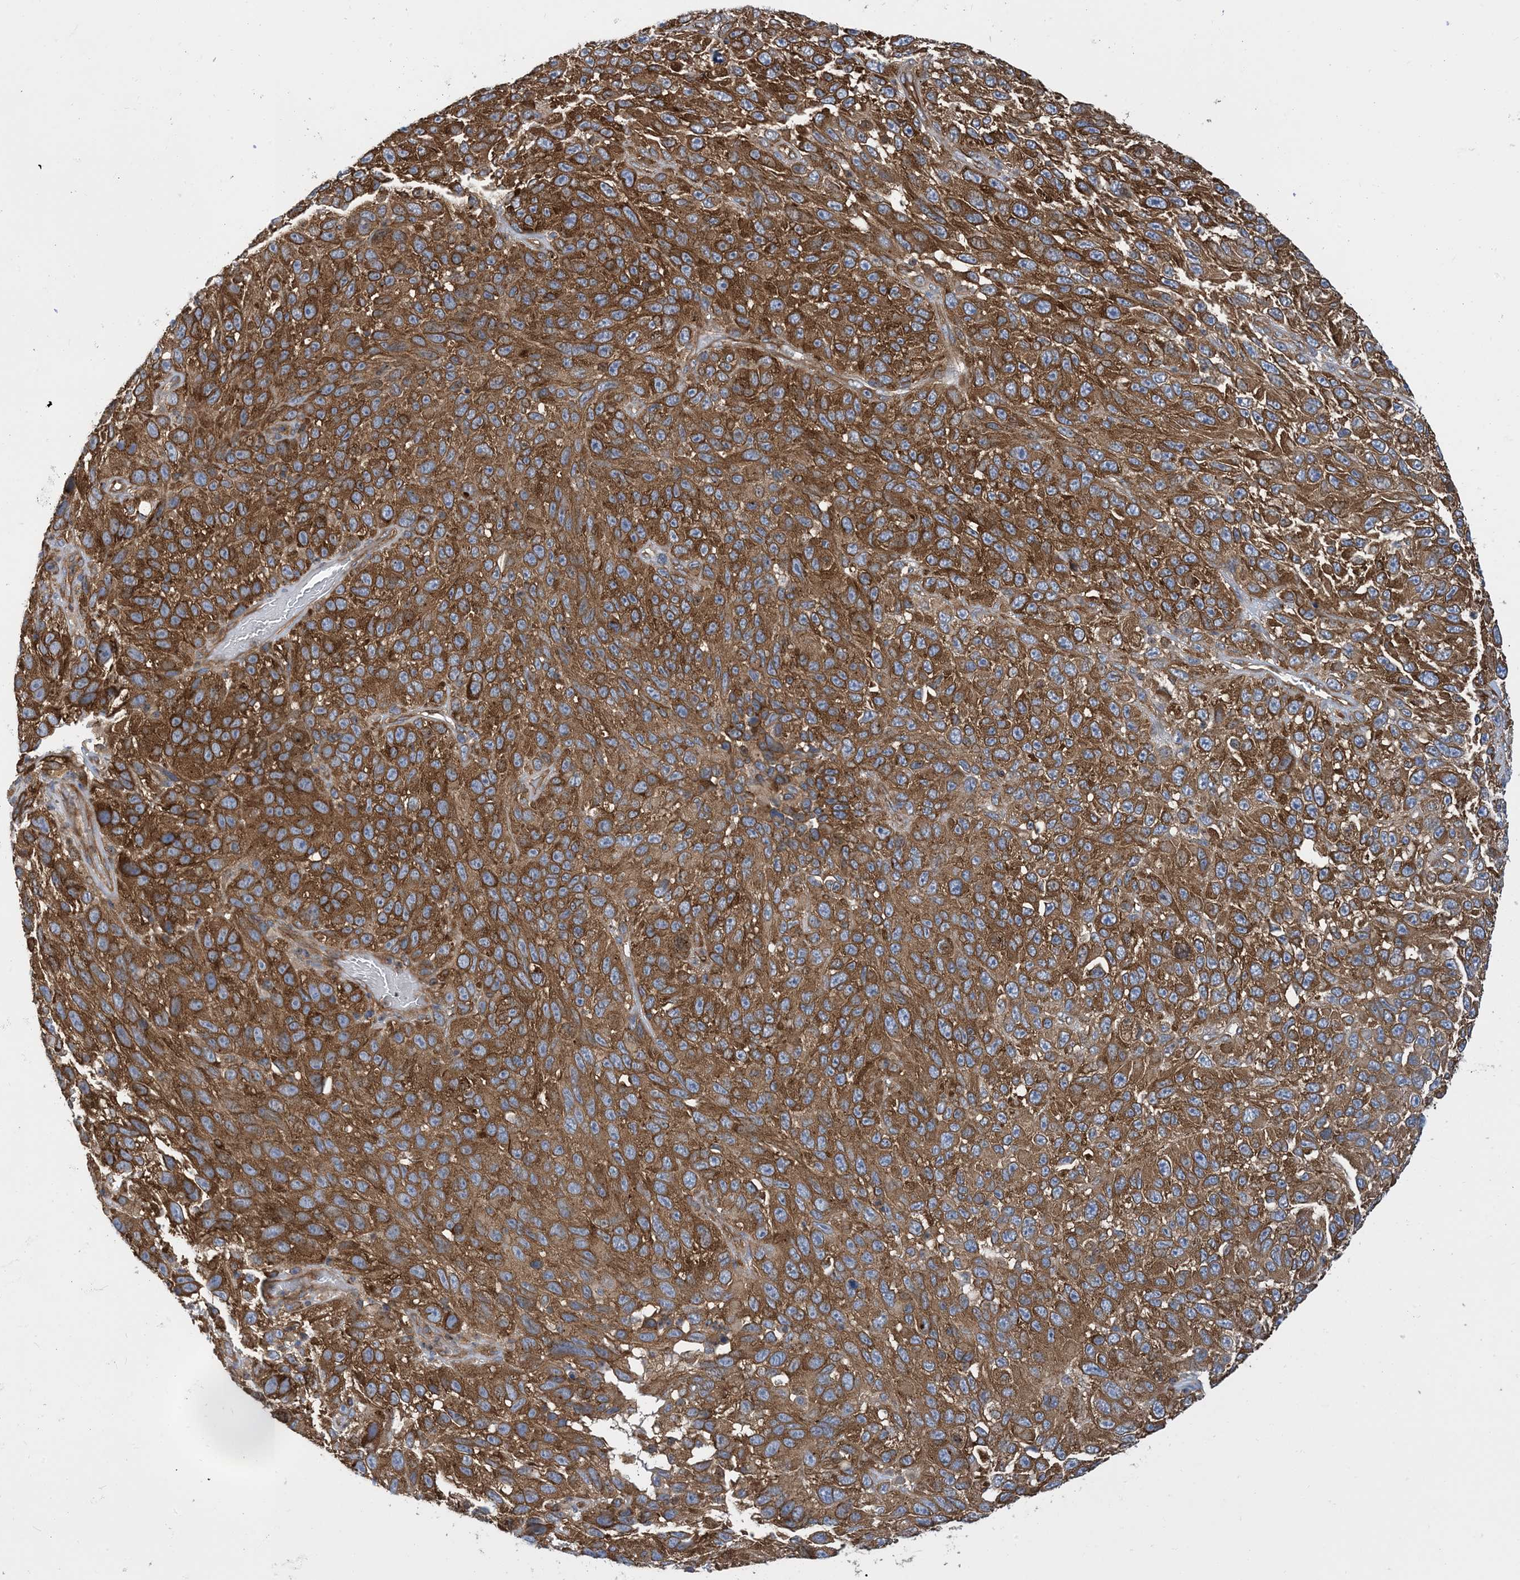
{"staining": {"intensity": "moderate", "quantity": ">75%", "location": "cytoplasmic/membranous"}, "tissue": "melanoma", "cell_type": "Tumor cells", "image_type": "cancer", "snomed": [{"axis": "morphology", "description": "Malignant melanoma, NOS"}, {"axis": "topography", "description": "Skin"}], "caption": "This histopathology image demonstrates immunohistochemistry staining of malignant melanoma, with medium moderate cytoplasmic/membranous staining in about >75% of tumor cells.", "gene": "DYNC1LI1", "patient": {"sex": "female", "age": 96}}